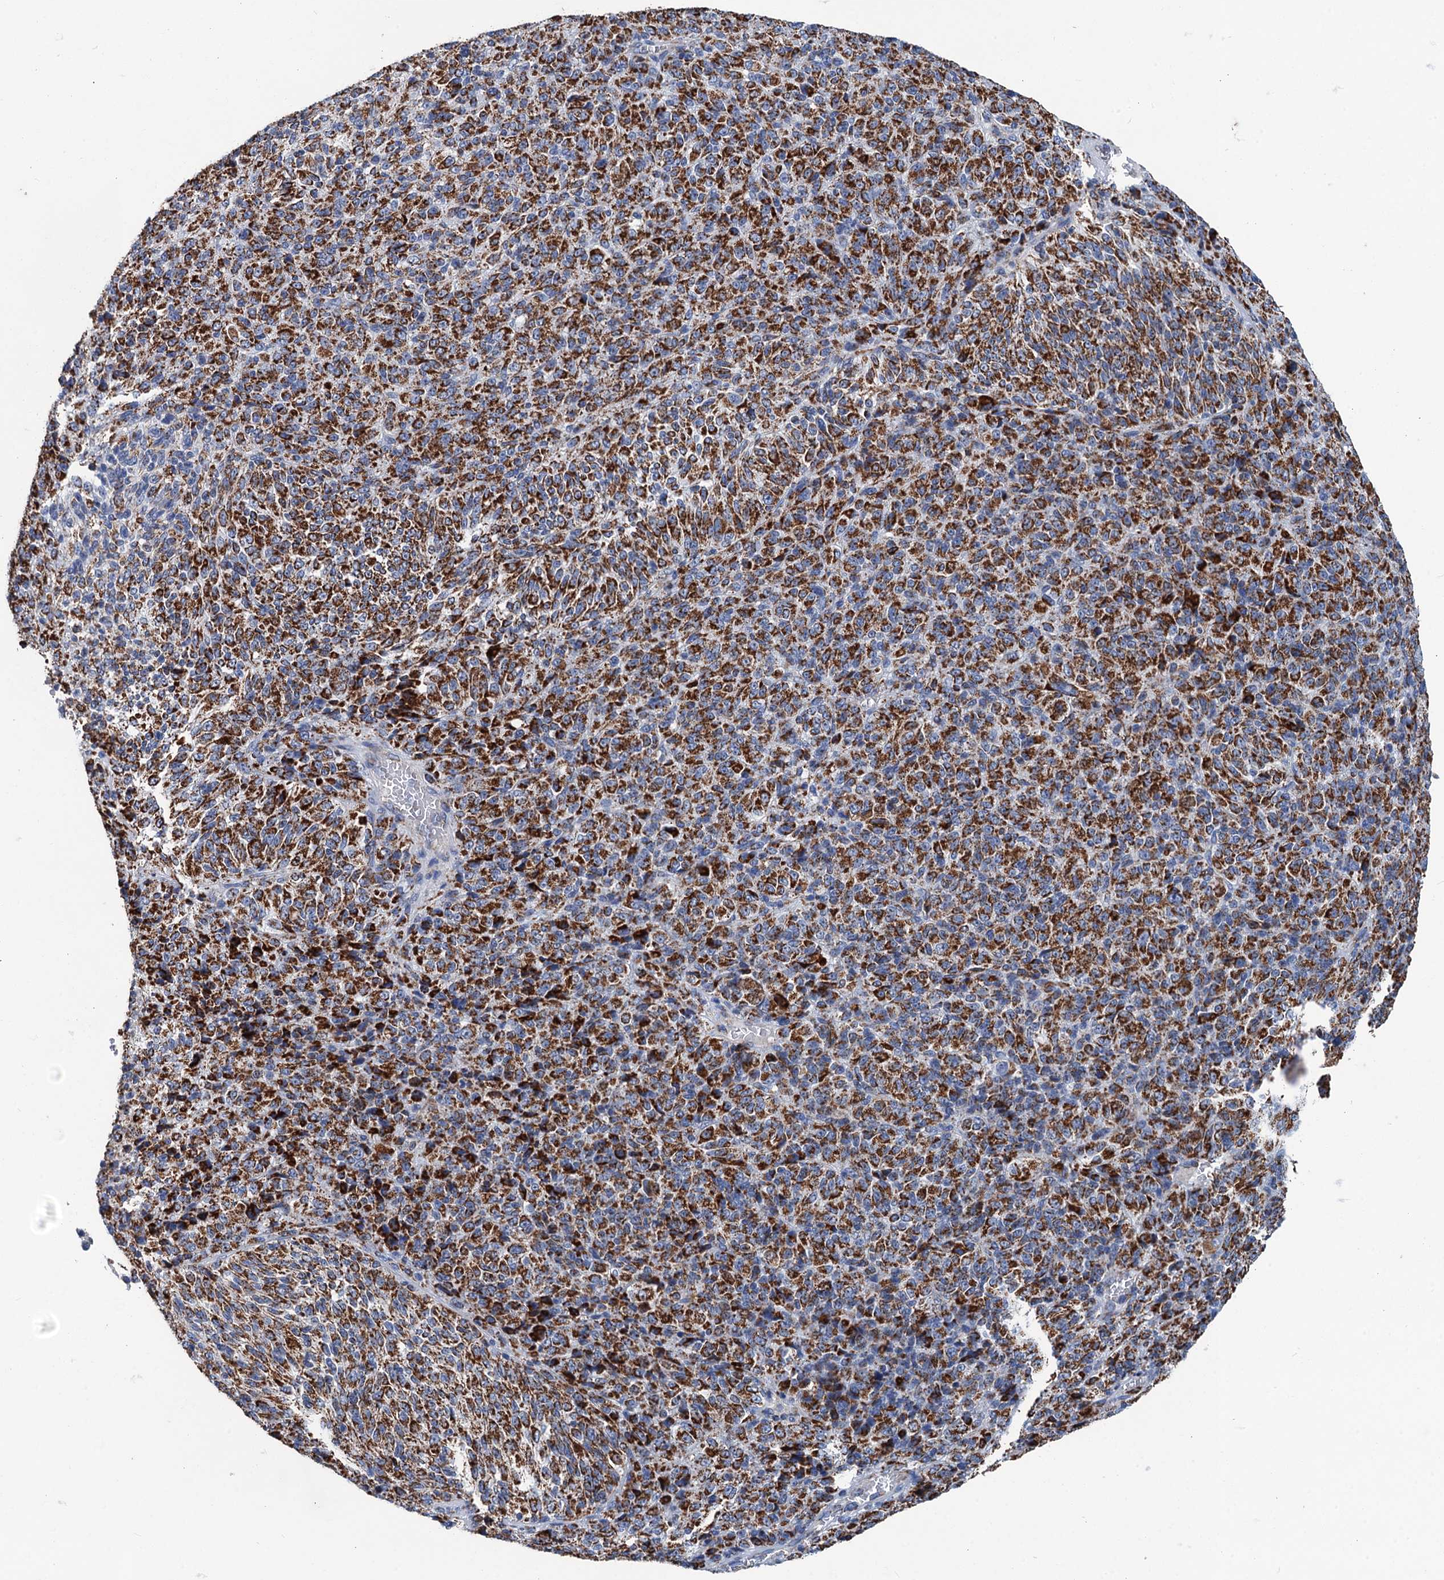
{"staining": {"intensity": "moderate", "quantity": ">75%", "location": "cytoplasmic/membranous"}, "tissue": "melanoma", "cell_type": "Tumor cells", "image_type": "cancer", "snomed": [{"axis": "morphology", "description": "Malignant melanoma, Metastatic site"}, {"axis": "topography", "description": "Brain"}], "caption": "Melanoma stained with immunohistochemistry exhibits moderate cytoplasmic/membranous positivity in about >75% of tumor cells.", "gene": "IVD", "patient": {"sex": "female", "age": 56}}